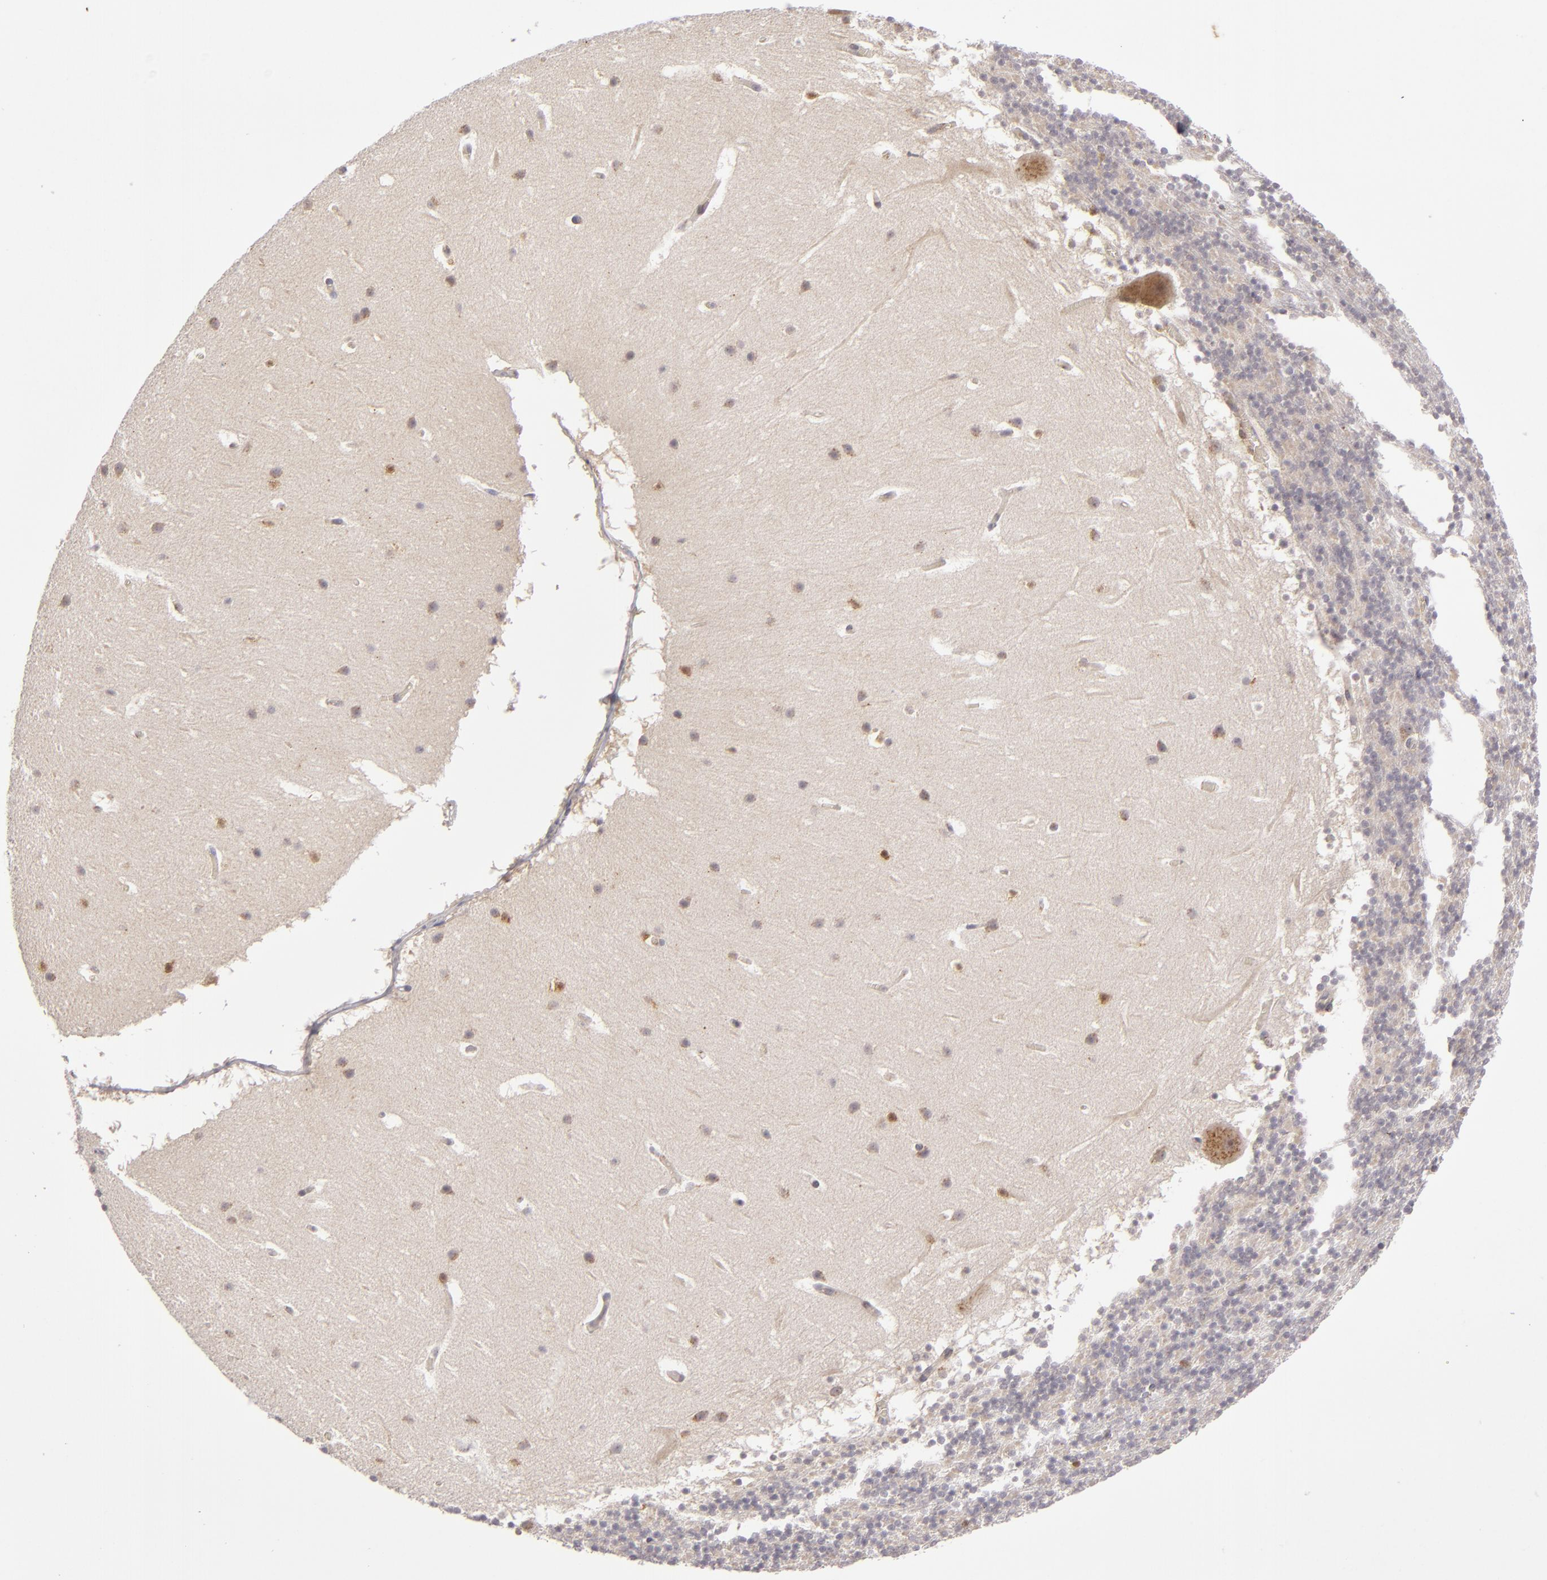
{"staining": {"intensity": "negative", "quantity": "none", "location": "none"}, "tissue": "cerebellum", "cell_type": "Cells in granular layer", "image_type": "normal", "snomed": [{"axis": "morphology", "description": "Normal tissue, NOS"}, {"axis": "topography", "description": "Cerebellum"}], "caption": "Histopathology image shows no protein expression in cells in granular layer of benign cerebellum. (Stains: DAB (3,3'-diaminobenzidine) immunohistochemistry with hematoxylin counter stain, Microscopy: brightfield microscopy at high magnification).", "gene": "SH2D4A", "patient": {"sex": "male", "age": 45}}